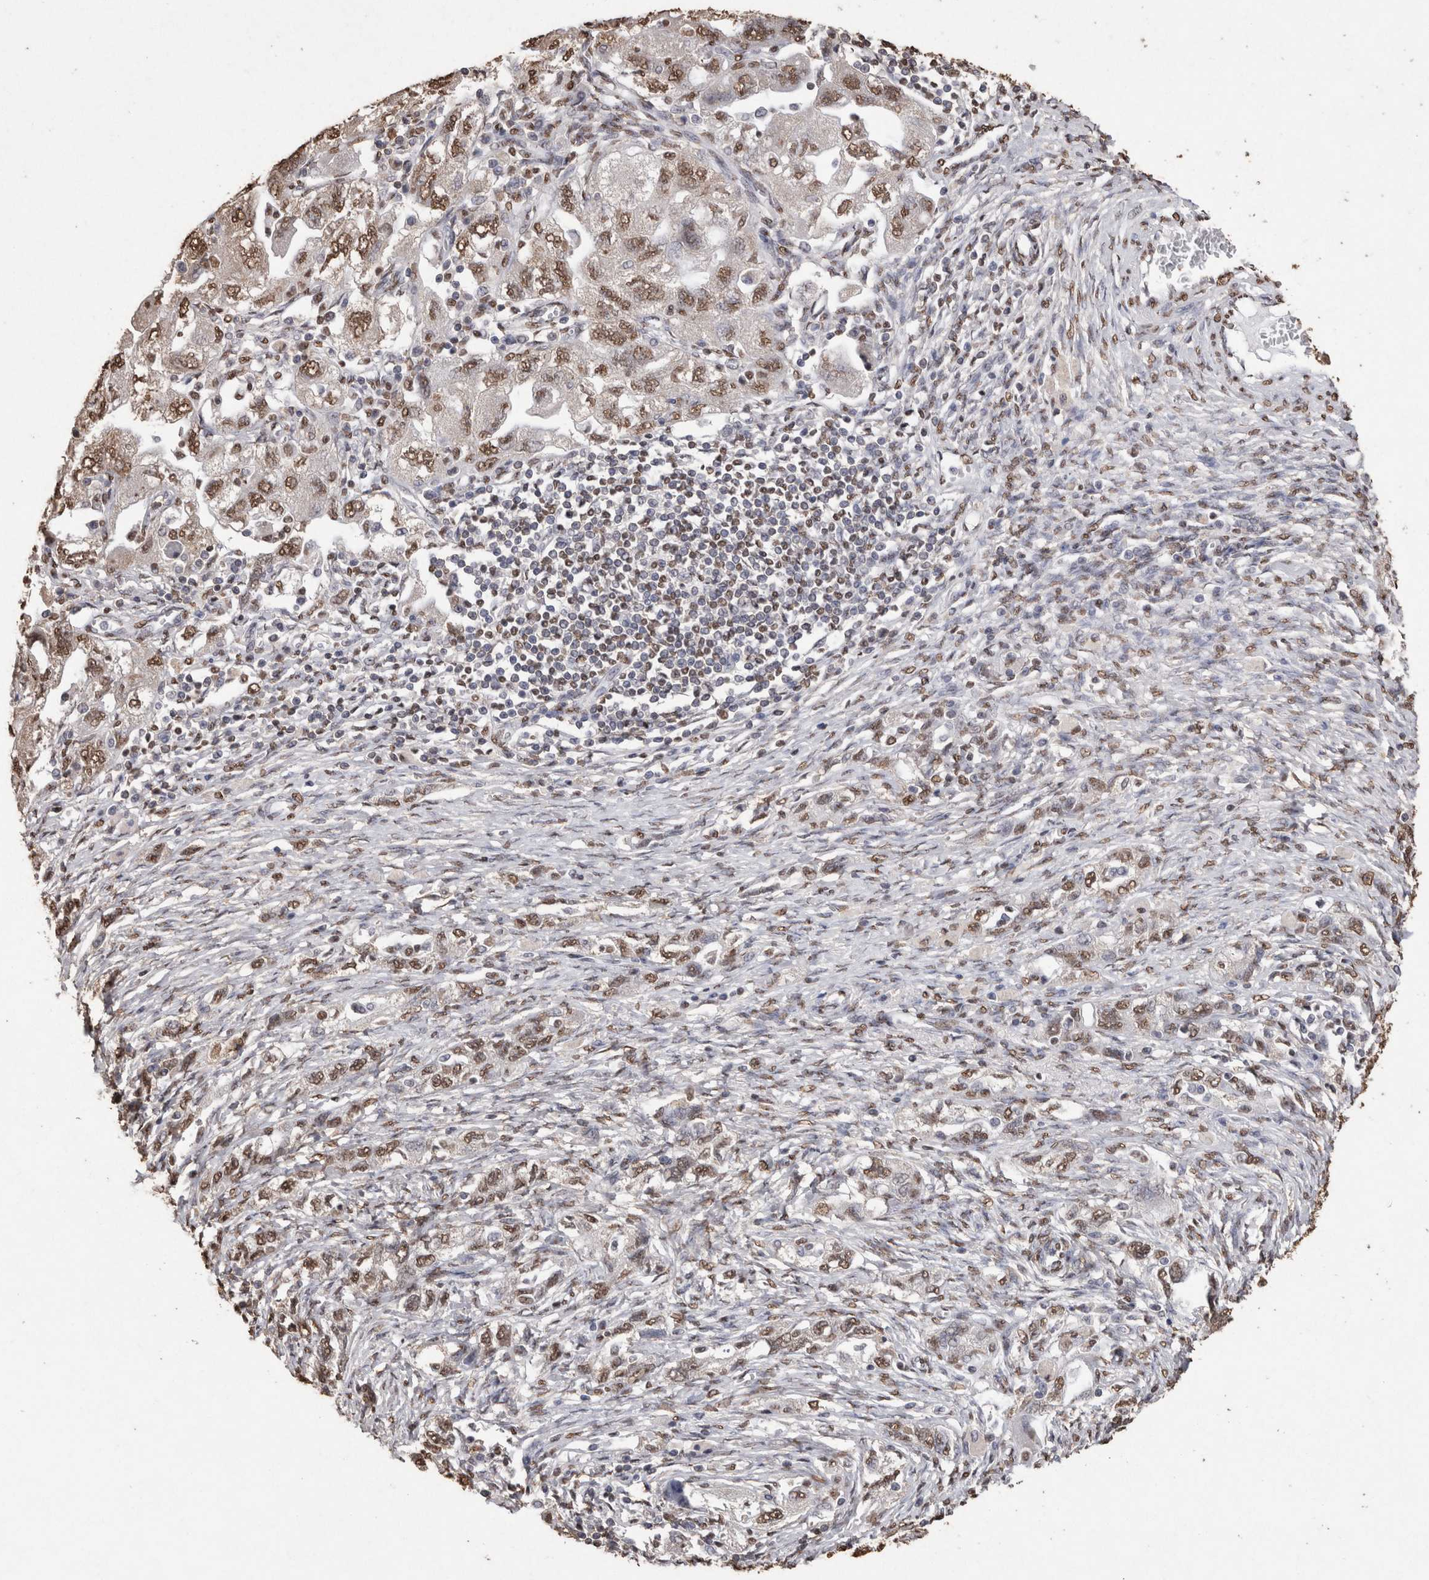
{"staining": {"intensity": "moderate", "quantity": ">75%", "location": "nuclear"}, "tissue": "ovarian cancer", "cell_type": "Tumor cells", "image_type": "cancer", "snomed": [{"axis": "morphology", "description": "Carcinoma, NOS"}, {"axis": "morphology", "description": "Cystadenocarcinoma, serous, NOS"}, {"axis": "topography", "description": "Ovary"}], "caption": "The immunohistochemical stain labels moderate nuclear staining in tumor cells of ovarian cancer tissue.", "gene": "NTHL1", "patient": {"sex": "female", "age": 69}}